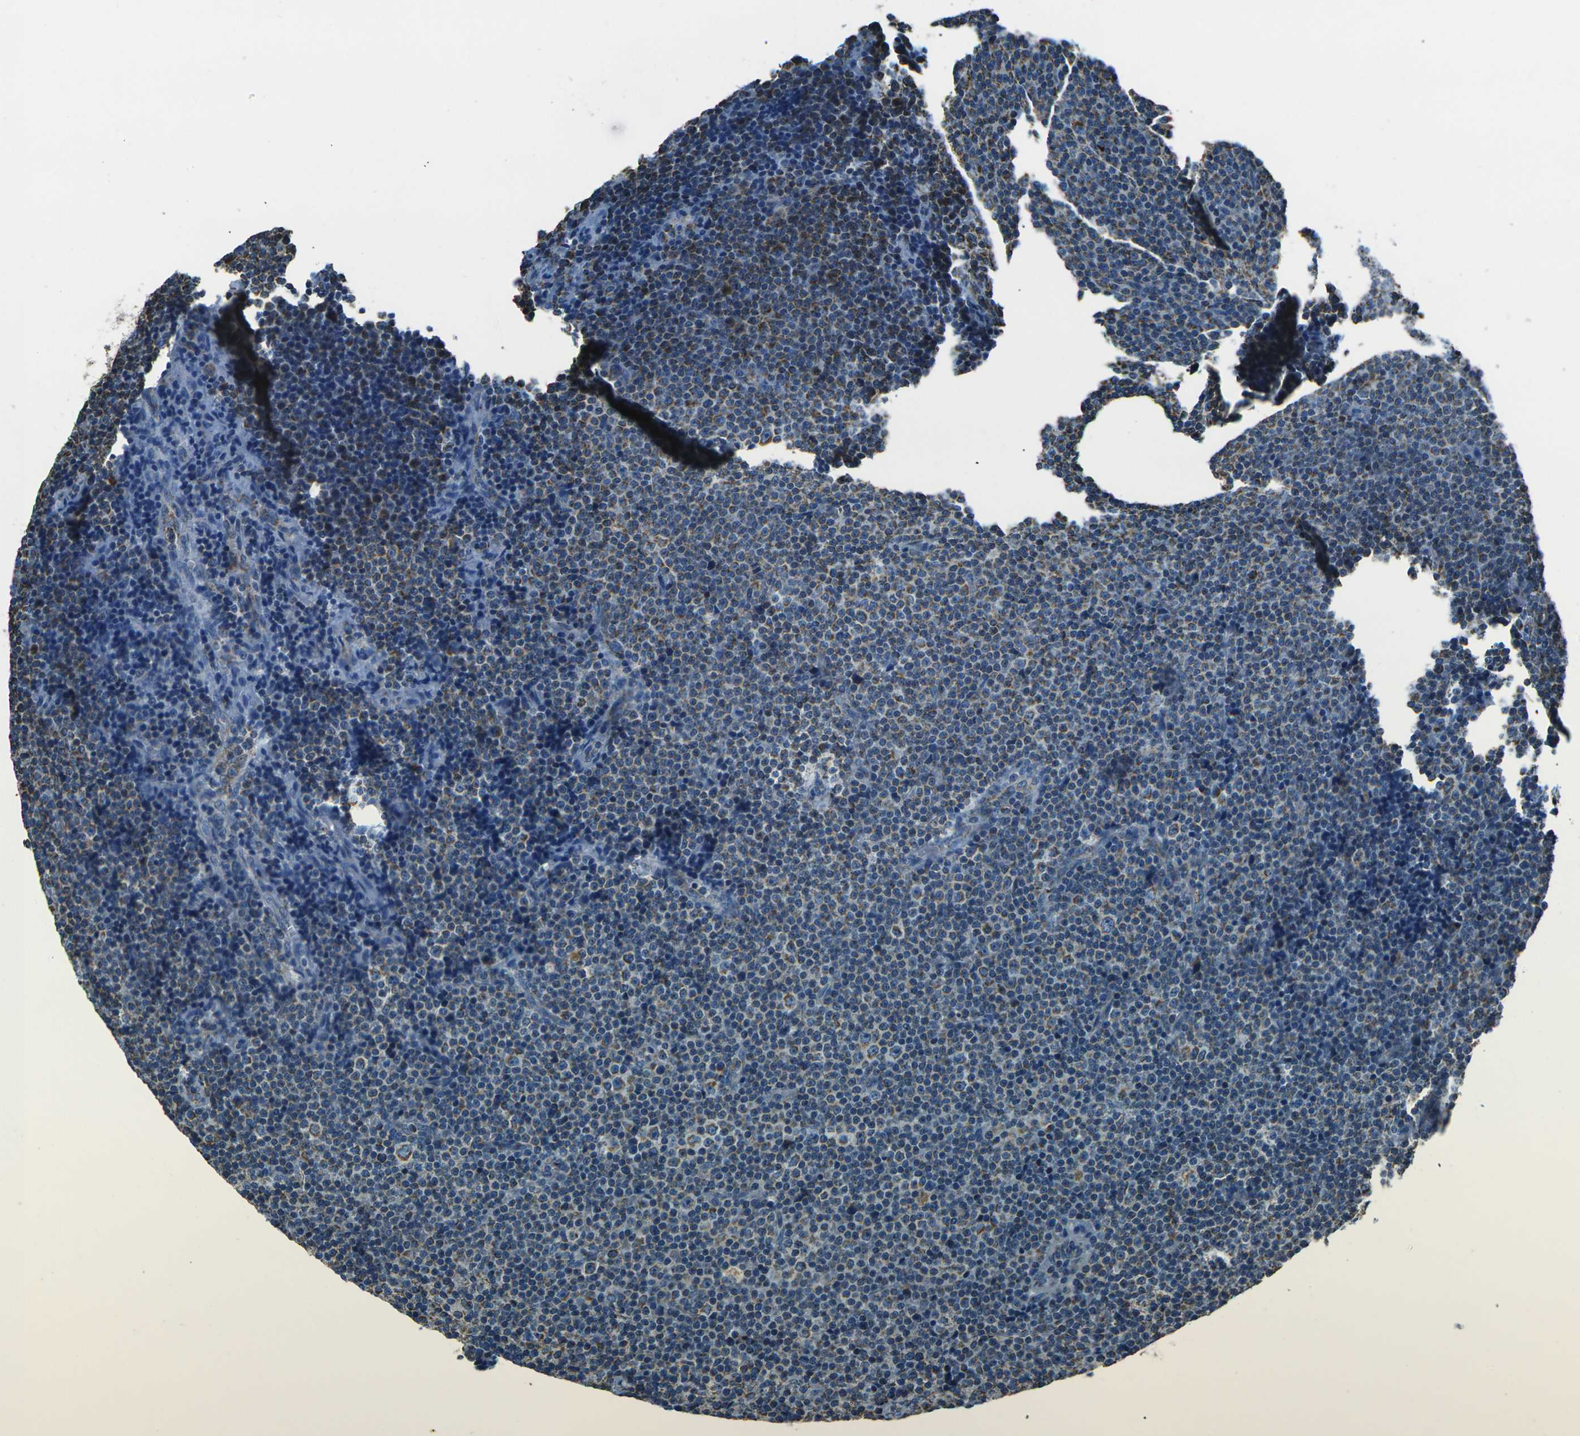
{"staining": {"intensity": "moderate", "quantity": ">75%", "location": "cytoplasmic/membranous"}, "tissue": "lymphoma", "cell_type": "Tumor cells", "image_type": "cancer", "snomed": [{"axis": "morphology", "description": "Malignant lymphoma, non-Hodgkin's type, Low grade"}, {"axis": "topography", "description": "Lymph node"}], "caption": "This histopathology image displays immunohistochemistry (IHC) staining of human malignant lymphoma, non-Hodgkin's type (low-grade), with medium moderate cytoplasmic/membranous expression in about >75% of tumor cells.", "gene": "IRF3", "patient": {"sex": "female", "age": 67}}